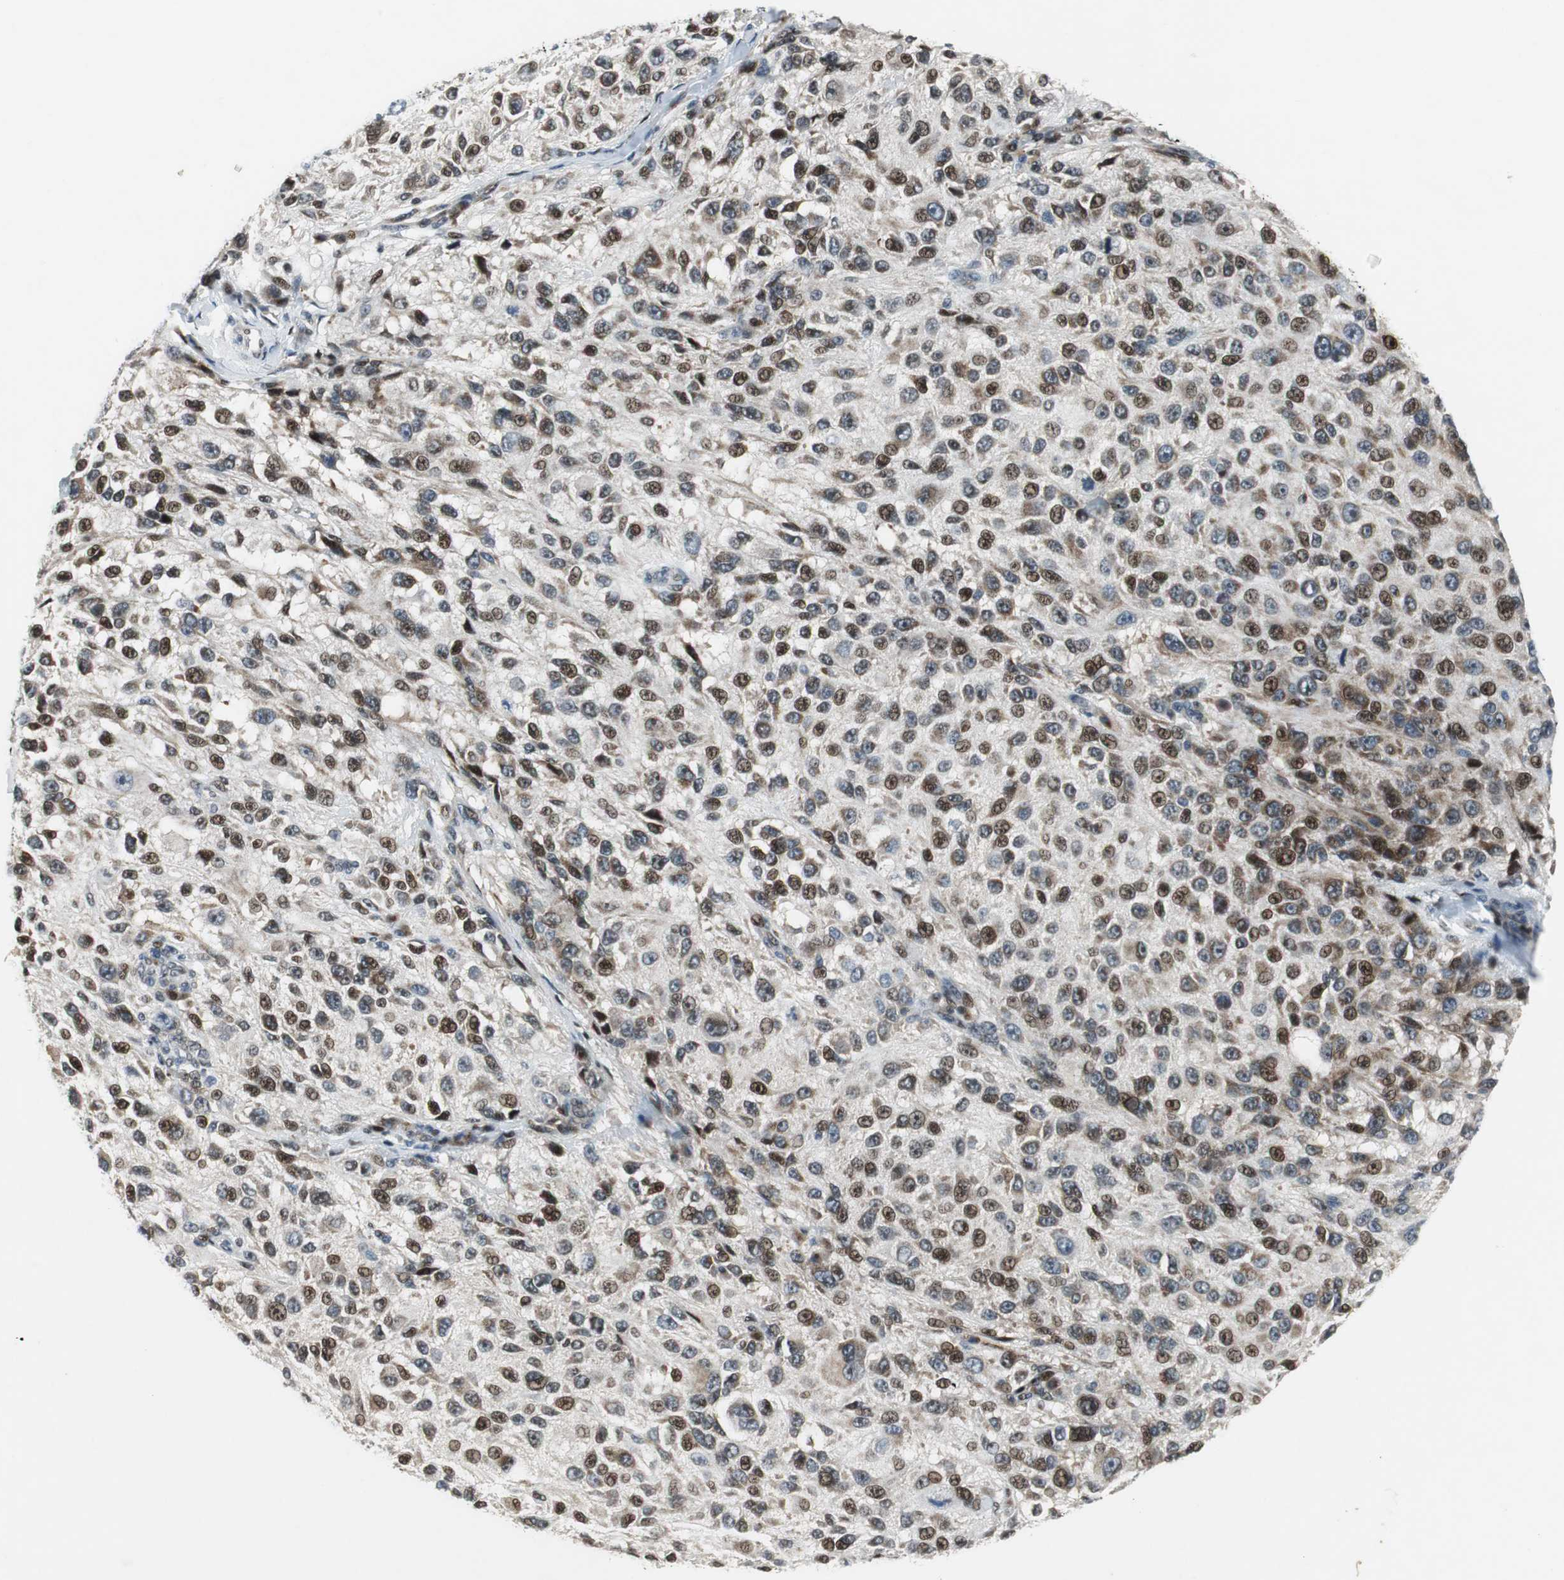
{"staining": {"intensity": "strong", "quantity": ">75%", "location": "nuclear"}, "tissue": "melanoma", "cell_type": "Tumor cells", "image_type": "cancer", "snomed": [{"axis": "morphology", "description": "Necrosis, NOS"}, {"axis": "morphology", "description": "Malignant melanoma, NOS"}, {"axis": "topography", "description": "Skin"}], "caption": "Immunohistochemical staining of melanoma reveals high levels of strong nuclear positivity in approximately >75% of tumor cells. The staining is performed using DAB brown chromogen to label protein expression. The nuclei are counter-stained blue using hematoxylin.", "gene": "AJUBA", "patient": {"sex": "female", "age": 87}}